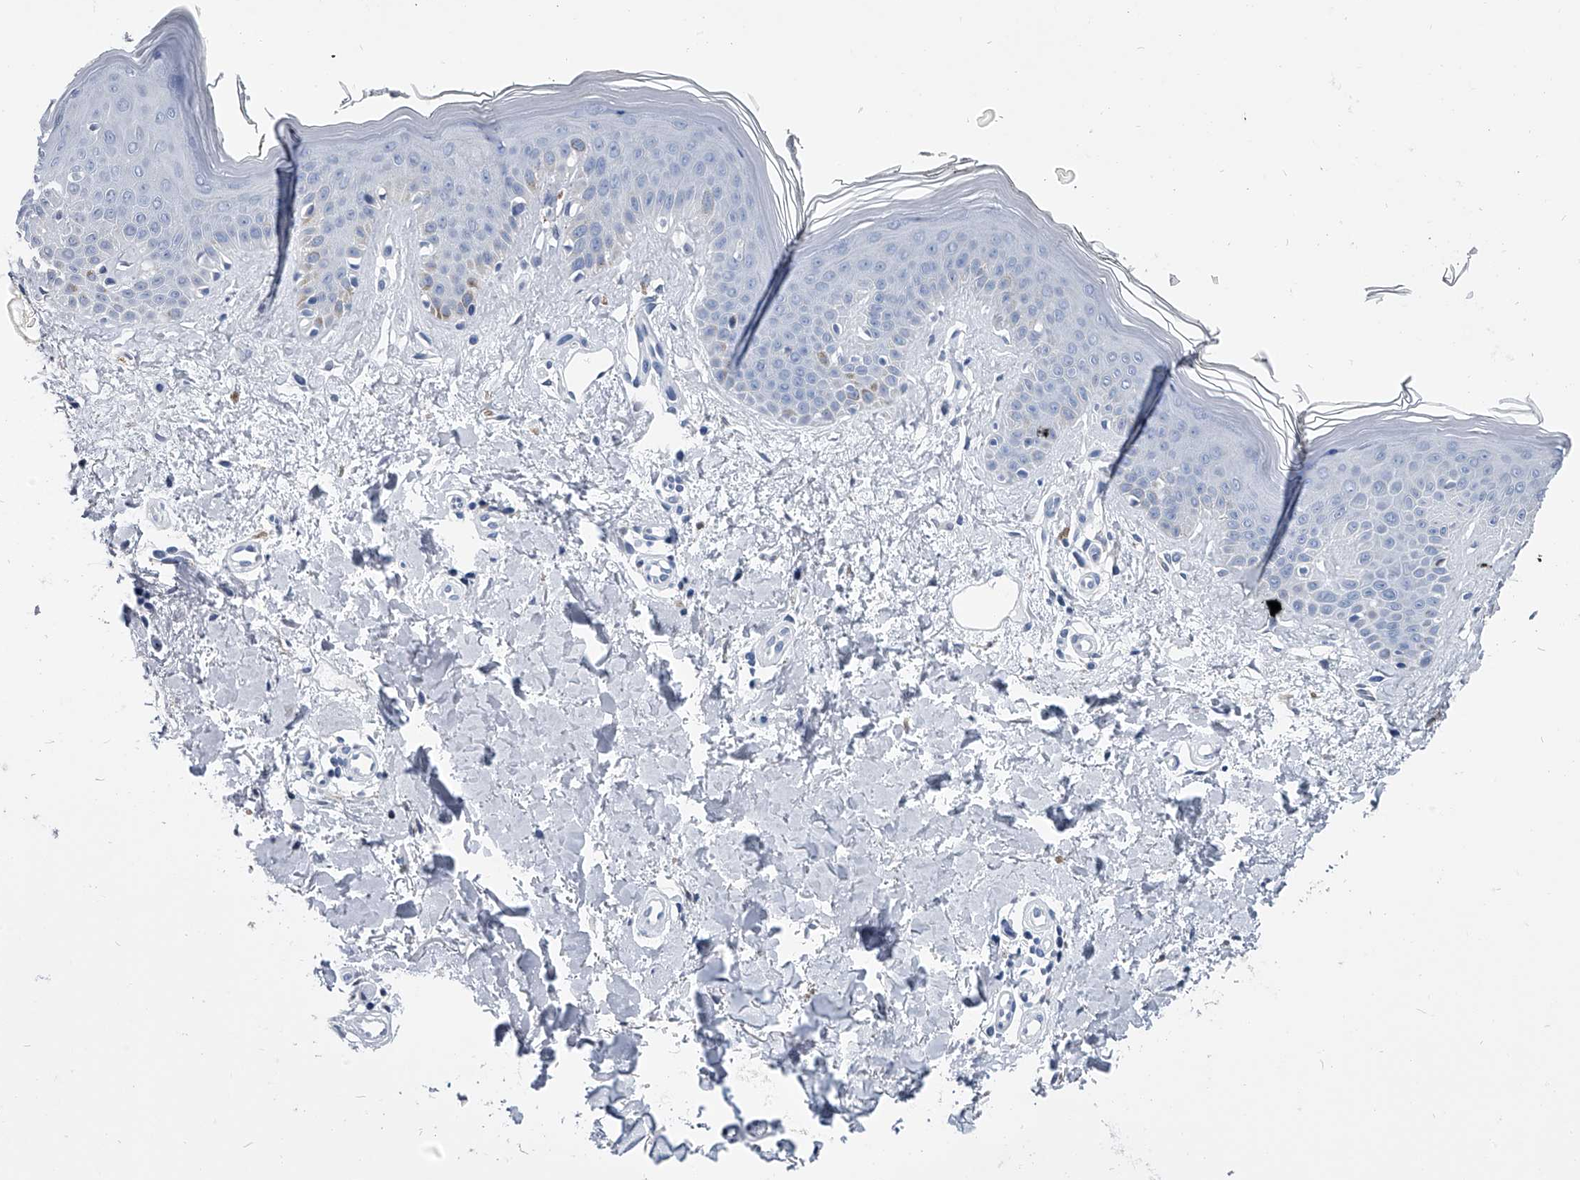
{"staining": {"intensity": "negative", "quantity": "none", "location": "none"}, "tissue": "skin", "cell_type": "Fibroblasts", "image_type": "normal", "snomed": [{"axis": "morphology", "description": "Normal tissue, NOS"}, {"axis": "topography", "description": "Skin"}], "caption": "Immunohistochemistry (IHC) histopathology image of unremarkable human skin stained for a protein (brown), which demonstrates no positivity in fibroblasts. (Stains: DAB immunohistochemistry (IHC) with hematoxylin counter stain, Microscopy: brightfield microscopy at high magnification).", "gene": "PDXK", "patient": {"sex": "female", "age": 64}}